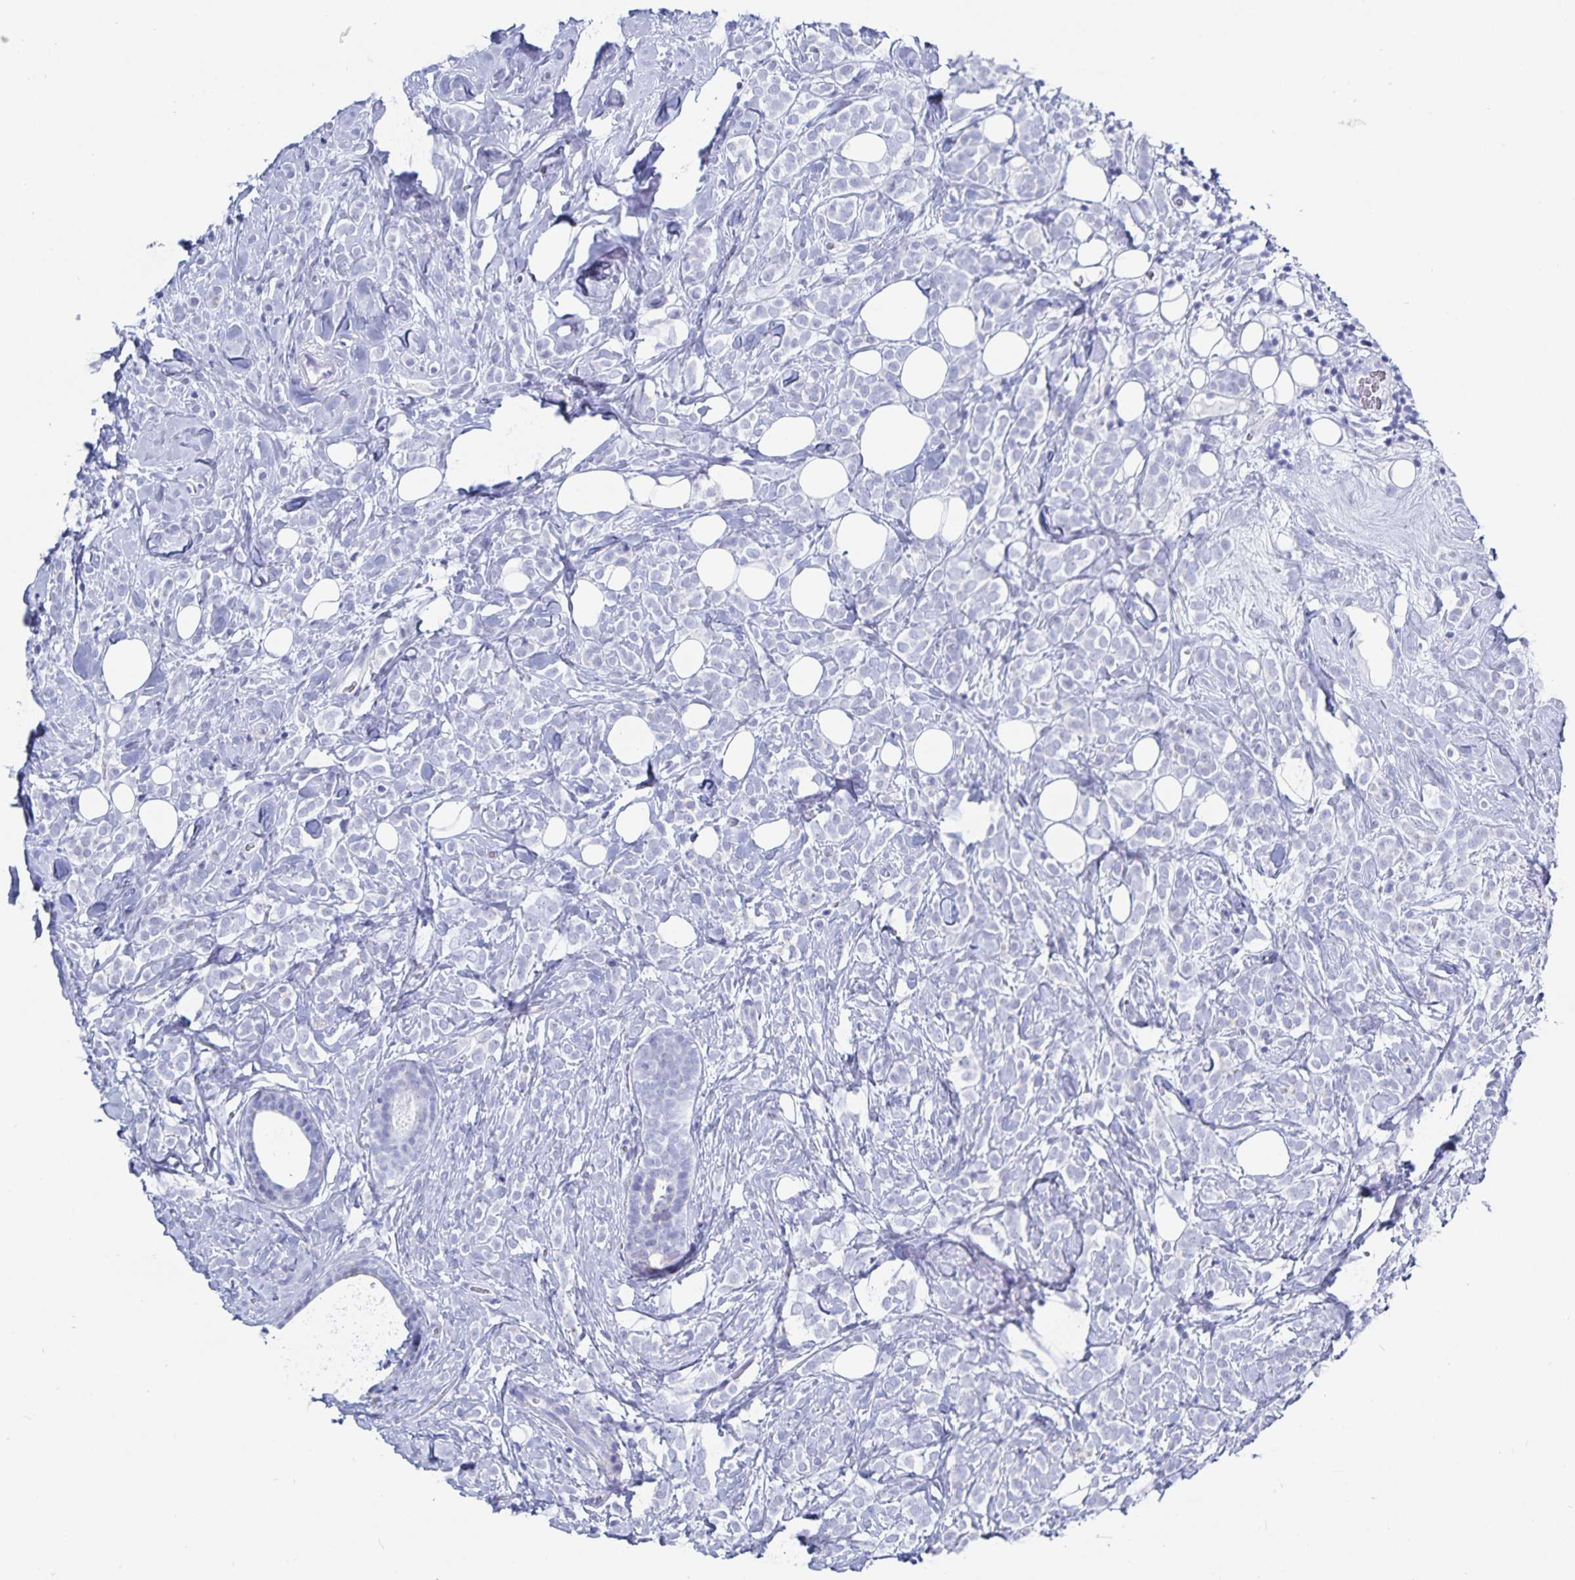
{"staining": {"intensity": "negative", "quantity": "none", "location": "none"}, "tissue": "breast cancer", "cell_type": "Tumor cells", "image_type": "cancer", "snomed": [{"axis": "morphology", "description": "Lobular carcinoma"}, {"axis": "topography", "description": "Breast"}], "caption": "Immunohistochemical staining of breast cancer (lobular carcinoma) exhibits no significant positivity in tumor cells.", "gene": "C19orf73", "patient": {"sex": "female", "age": 49}}